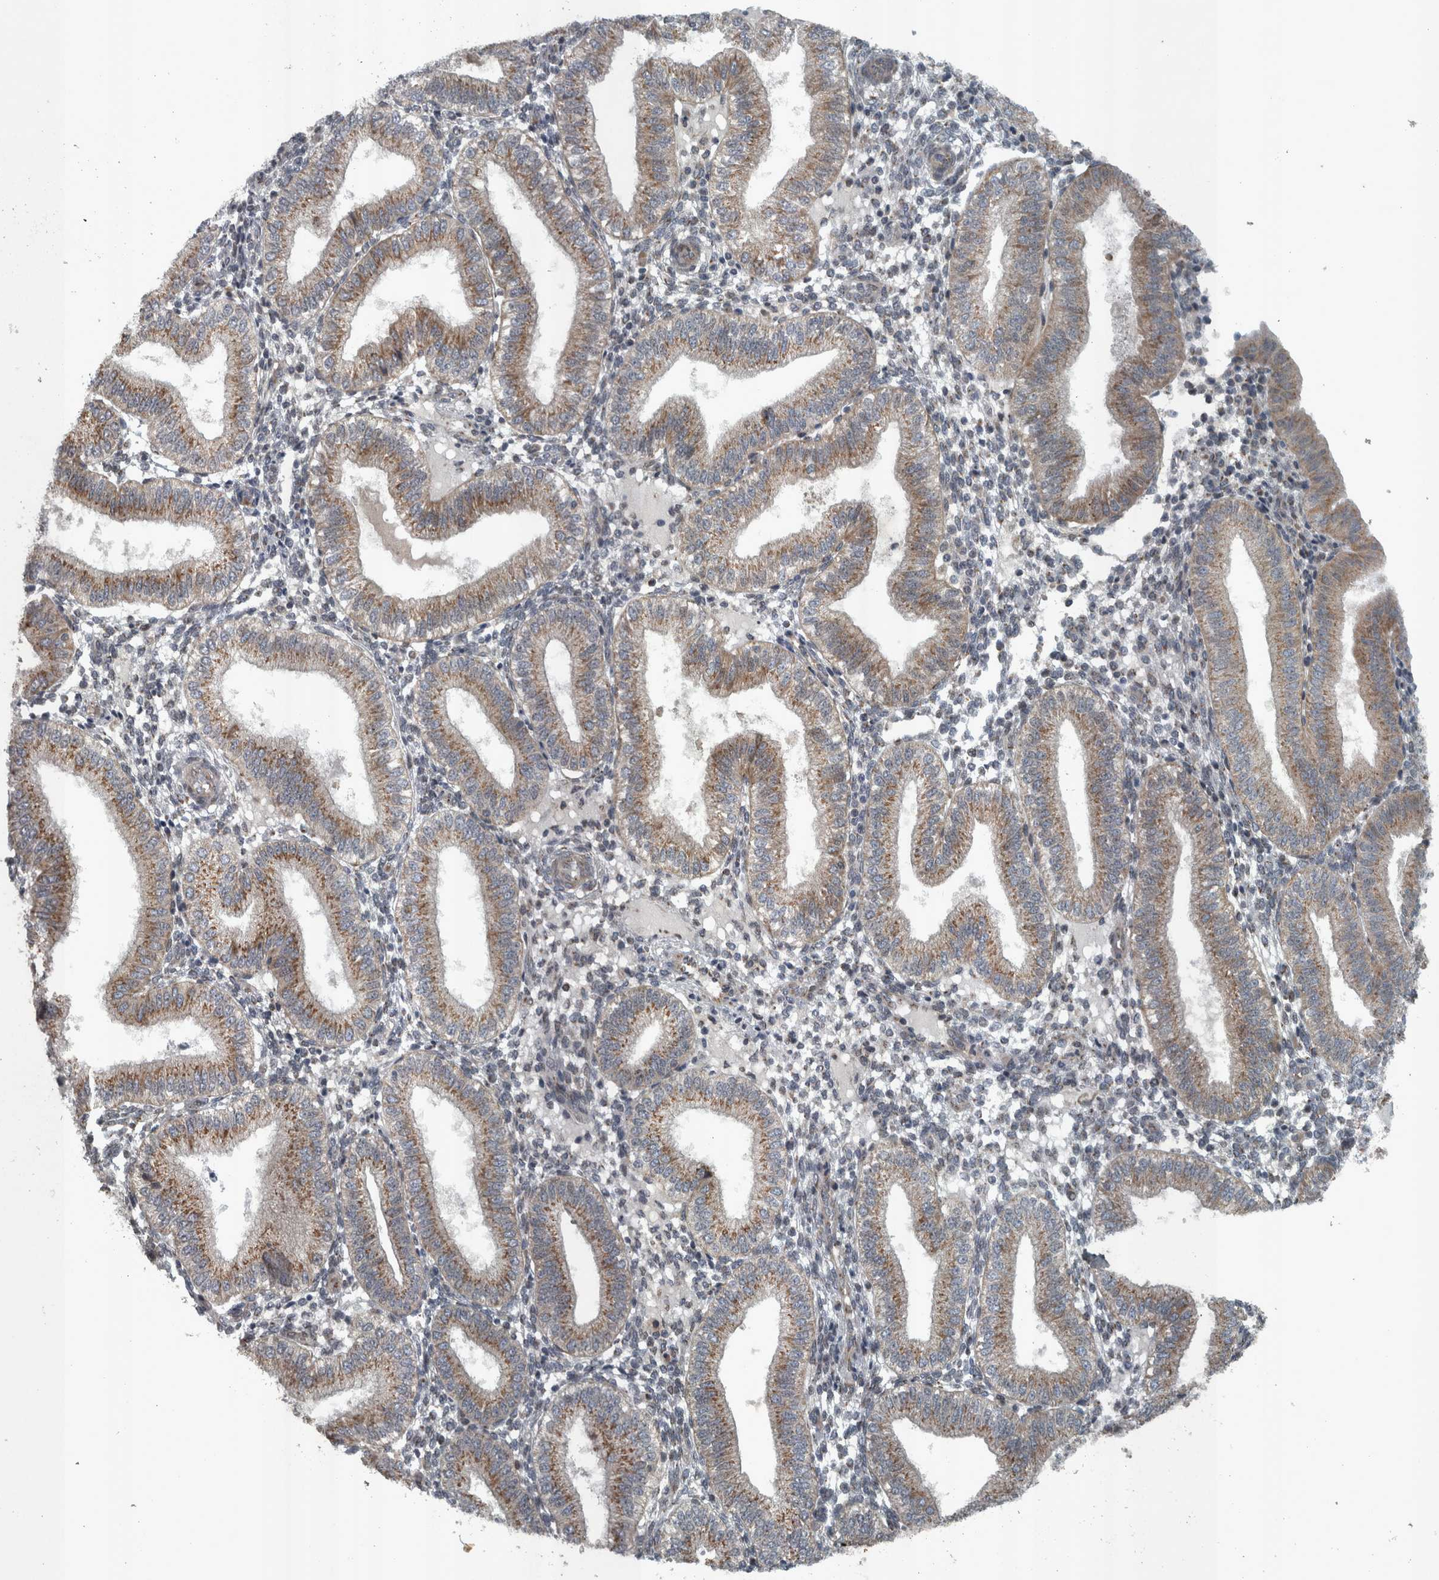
{"staining": {"intensity": "negative", "quantity": "none", "location": "none"}, "tissue": "endometrium", "cell_type": "Cells in endometrial stroma", "image_type": "normal", "snomed": [{"axis": "morphology", "description": "Normal tissue, NOS"}, {"axis": "topography", "description": "Endometrium"}], "caption": "Cells in endometrial stroma show no significant protein positivity in normal endometrium.", "gene": "ZNF345", "patient": {"sex": "female", "age": 39}}